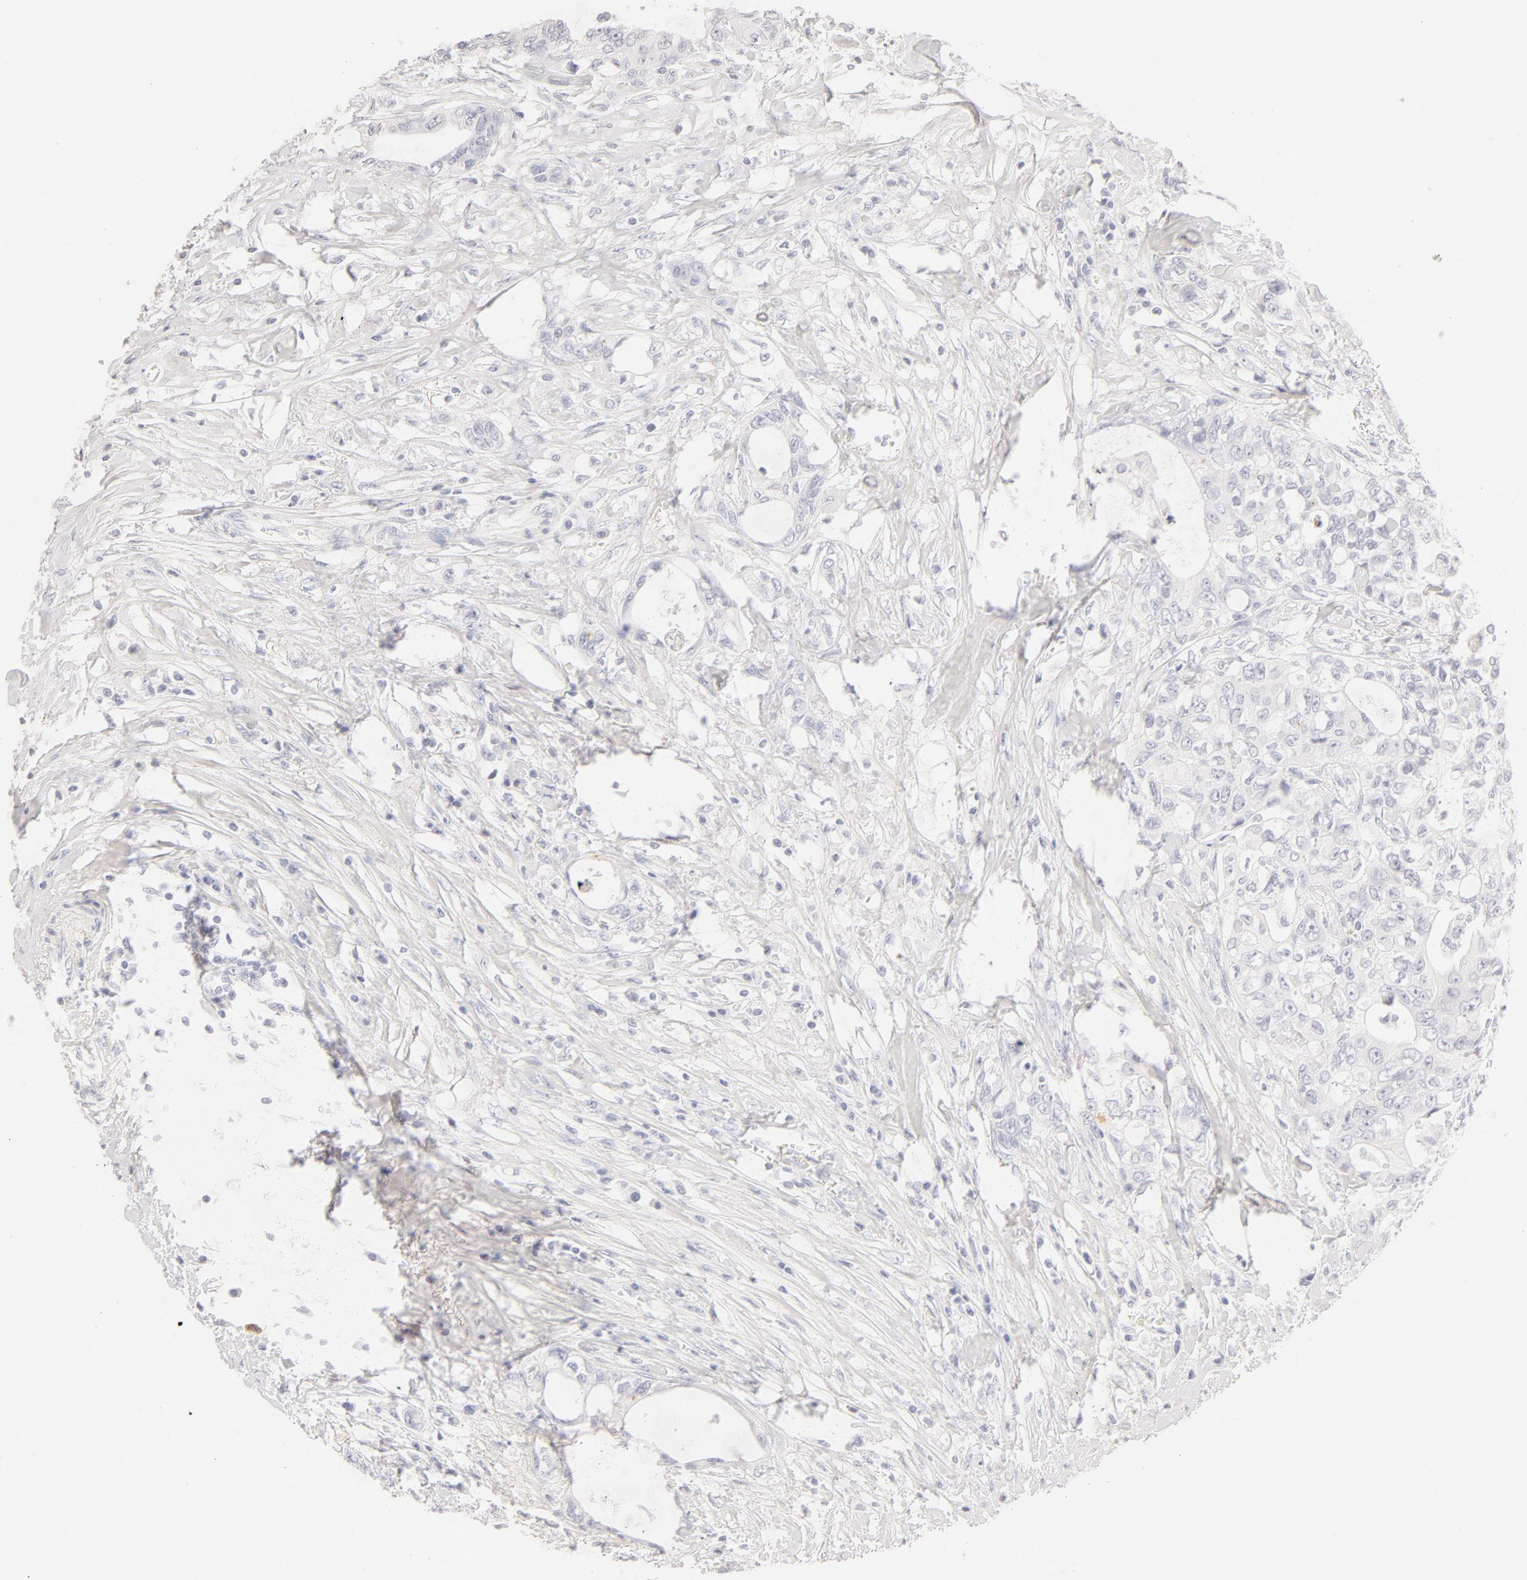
{"staining": {"intensity": "negative", "quantity": "none", "location": "none"}, "tissue": "colorectal cancer", "cell_type": "Tumor cells", "image_type": "cancer", "snomed": [{"axis": "morphology", "description": "Adenocarcinoma, NOS"}, {"axis": "topography", "description": "Rectum"}], "caption": "This is an immunohistochemistry photomicrograph of adenocarcinoma (colorectal). There is no expression in tumor cells.", "gene": "LGALS7B", "patient": {"sex": "female", "age": 57}}